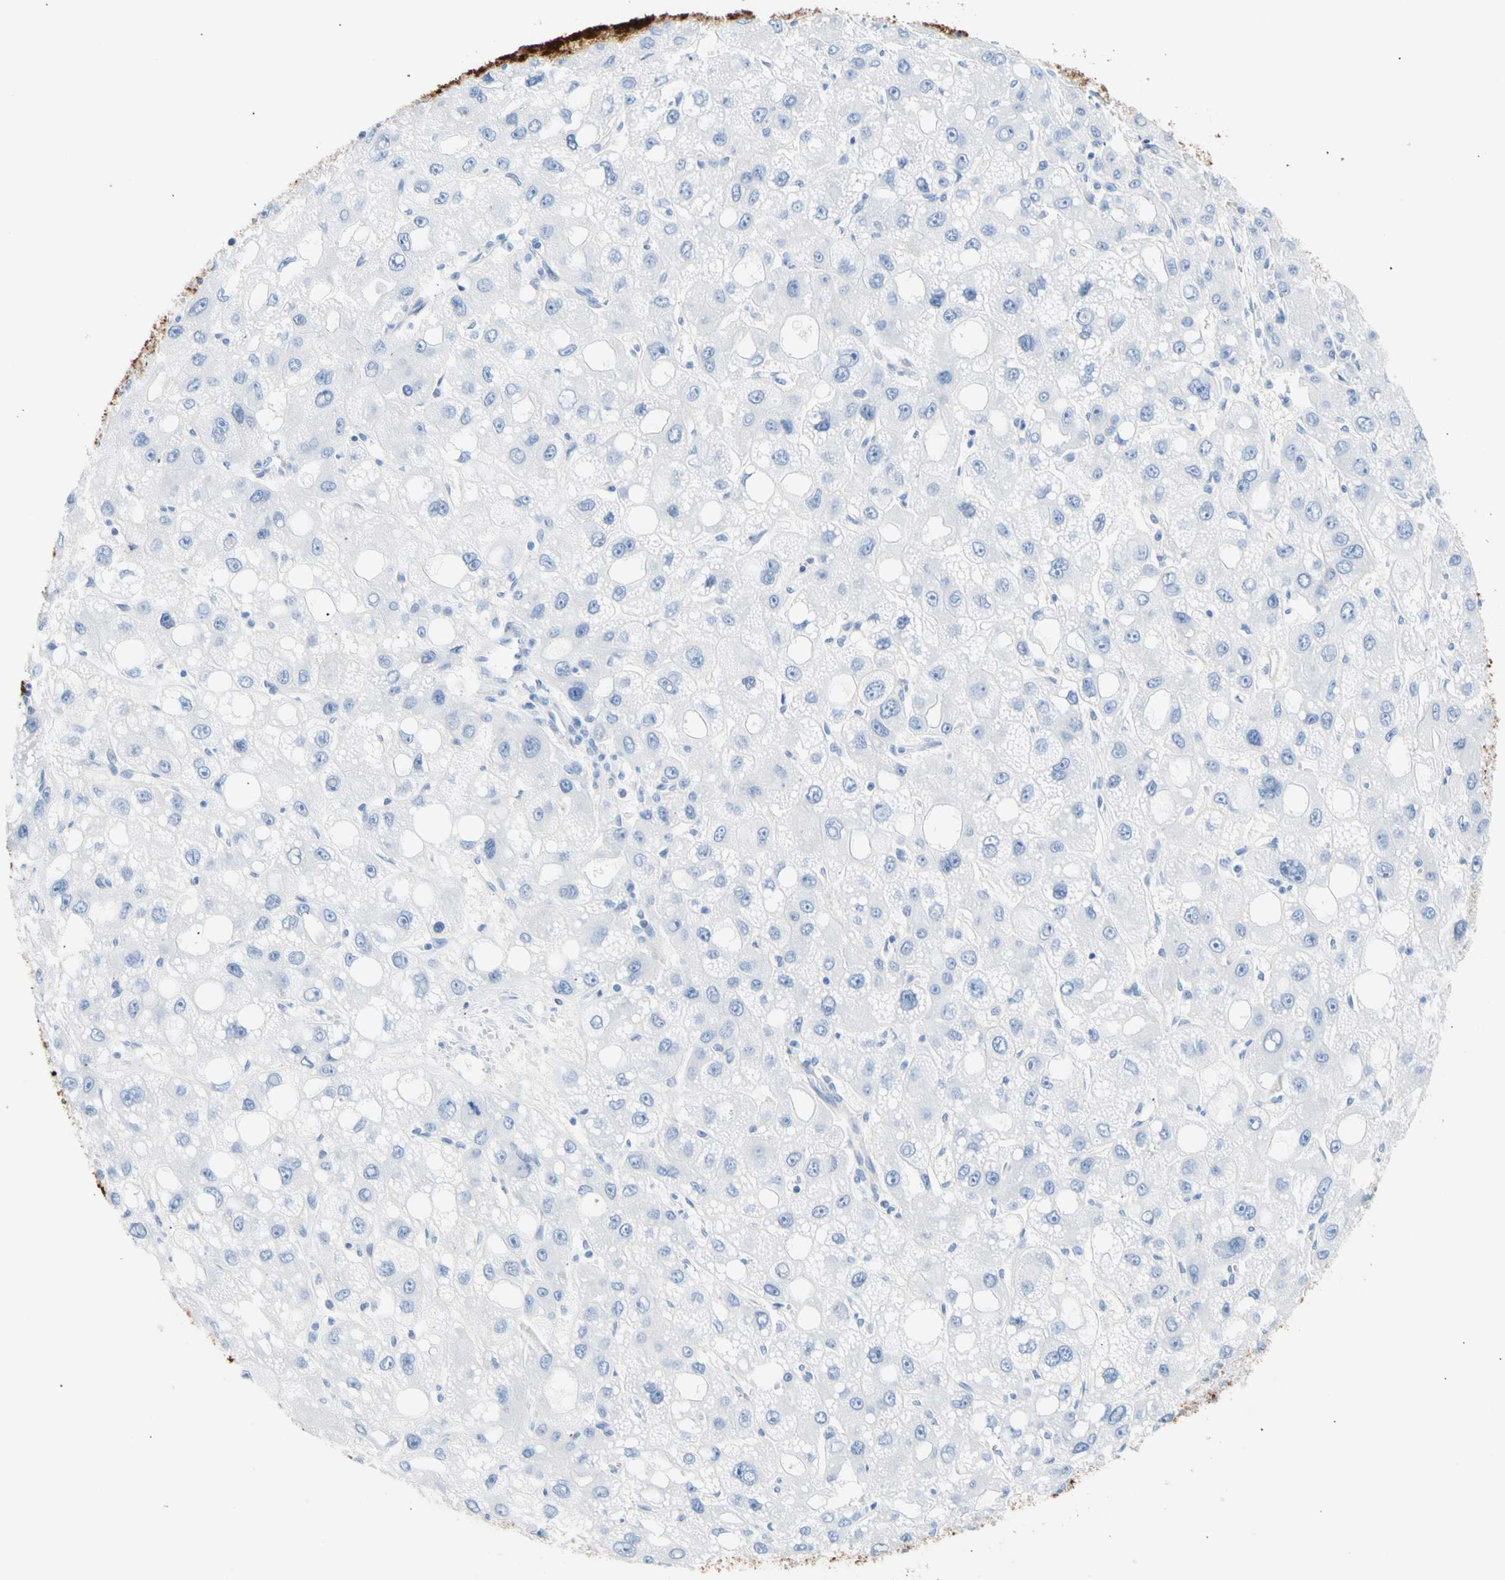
{"staining": {"intensity": "negative", "quantity": "none", "location": "none"}, "tissue": "liver cancer", "cell_type": "Tumor cells", "image_type": "cancer", "snomed": [{"axis": "morphology", "description": "Carcinoma, Hepatocellular, NOS"}, {"axis": "topography", "description": "Liver"}], "caption": "Tumor cells show no significant protein staining in liver cancer (hepatocellular carcinoma). (DAB (3,3'-diaminobenzidine) immunohistochemistry visualized using brightfield microscopy, high magnification).", "gene": "CEL", "patient": {"sex": "male", "age": 55}}